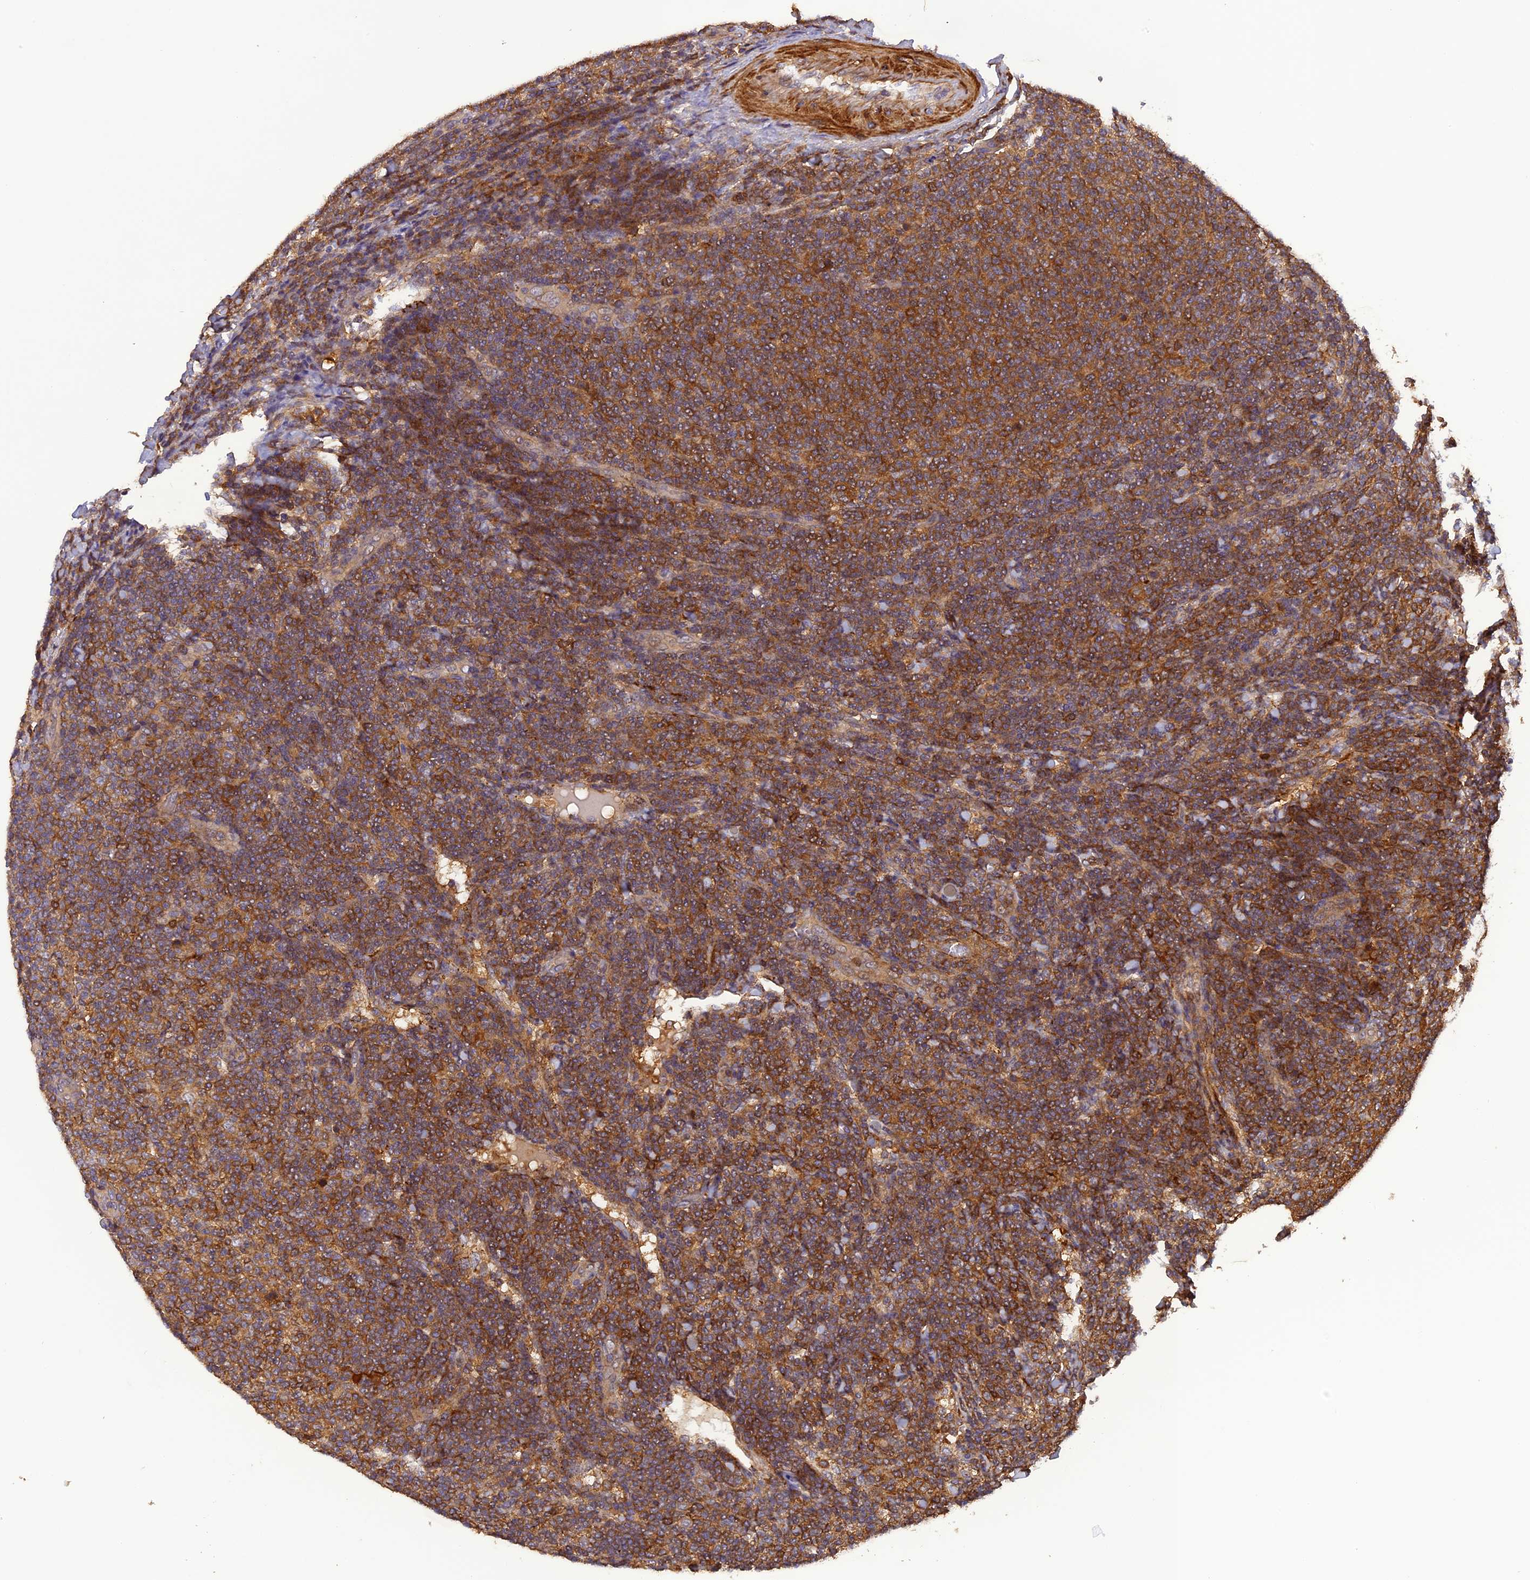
{"staining": {"intensity": "moderate", "quantity": ">75%", "location": "cytoplasmic/membranous"}, "tissue": "lymphoma", "cell_type": "Tumor cells", "image_type": "cancer", "snomed": [{"axis": "morphology", "description": "Malignant lymphoma, non-Hodgkin's type, Low grade"}, {"axis": "topography", "description": "Lymph node"}], "caption": "Brown immunohistochemical staining in lymphoma exhibits moderate cytoplasmic/membranous expression in approximately >75% of tumor cells.", "gene": "STOML1", "patient": {"sex": "male", "age": 66}}